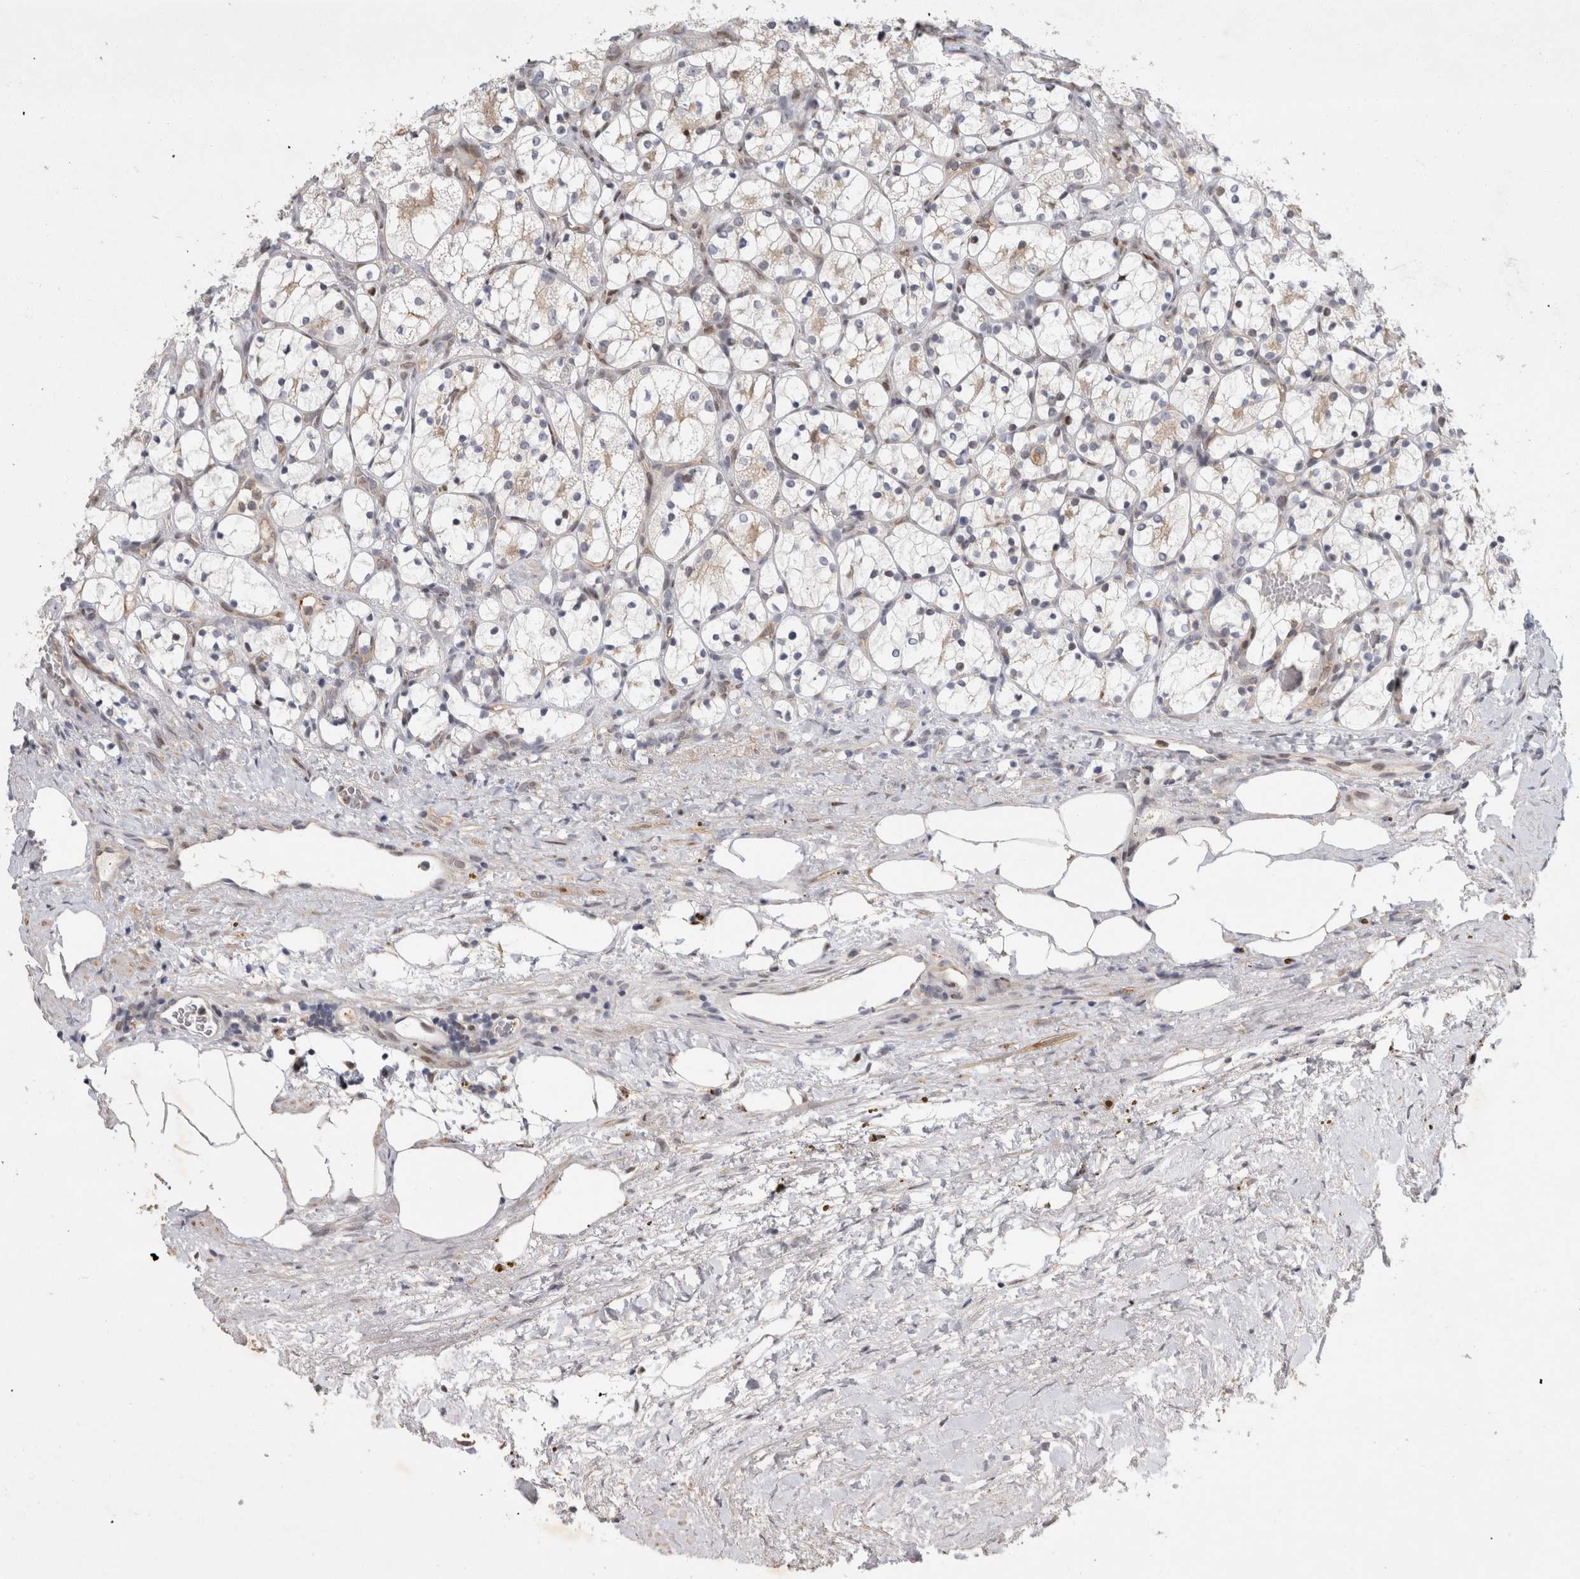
{"staining": {"intensity": "negative", "quantity": "none", "location": "none"}, "tissue": "renal cancer", "cell_type": "Tumor cells", "image_type": "cancer", "snomed": [{"axis": "morphology", "description": "Adenocarcinoma, NOS"}, {"axis": "topography", "description": "Kidney"}], "caption": "Tumor cells are negative for protein expression in human adenocarcinoma (renal).", "gene": "C8orf58", "patient": {"sex": "female", "age": 69}}